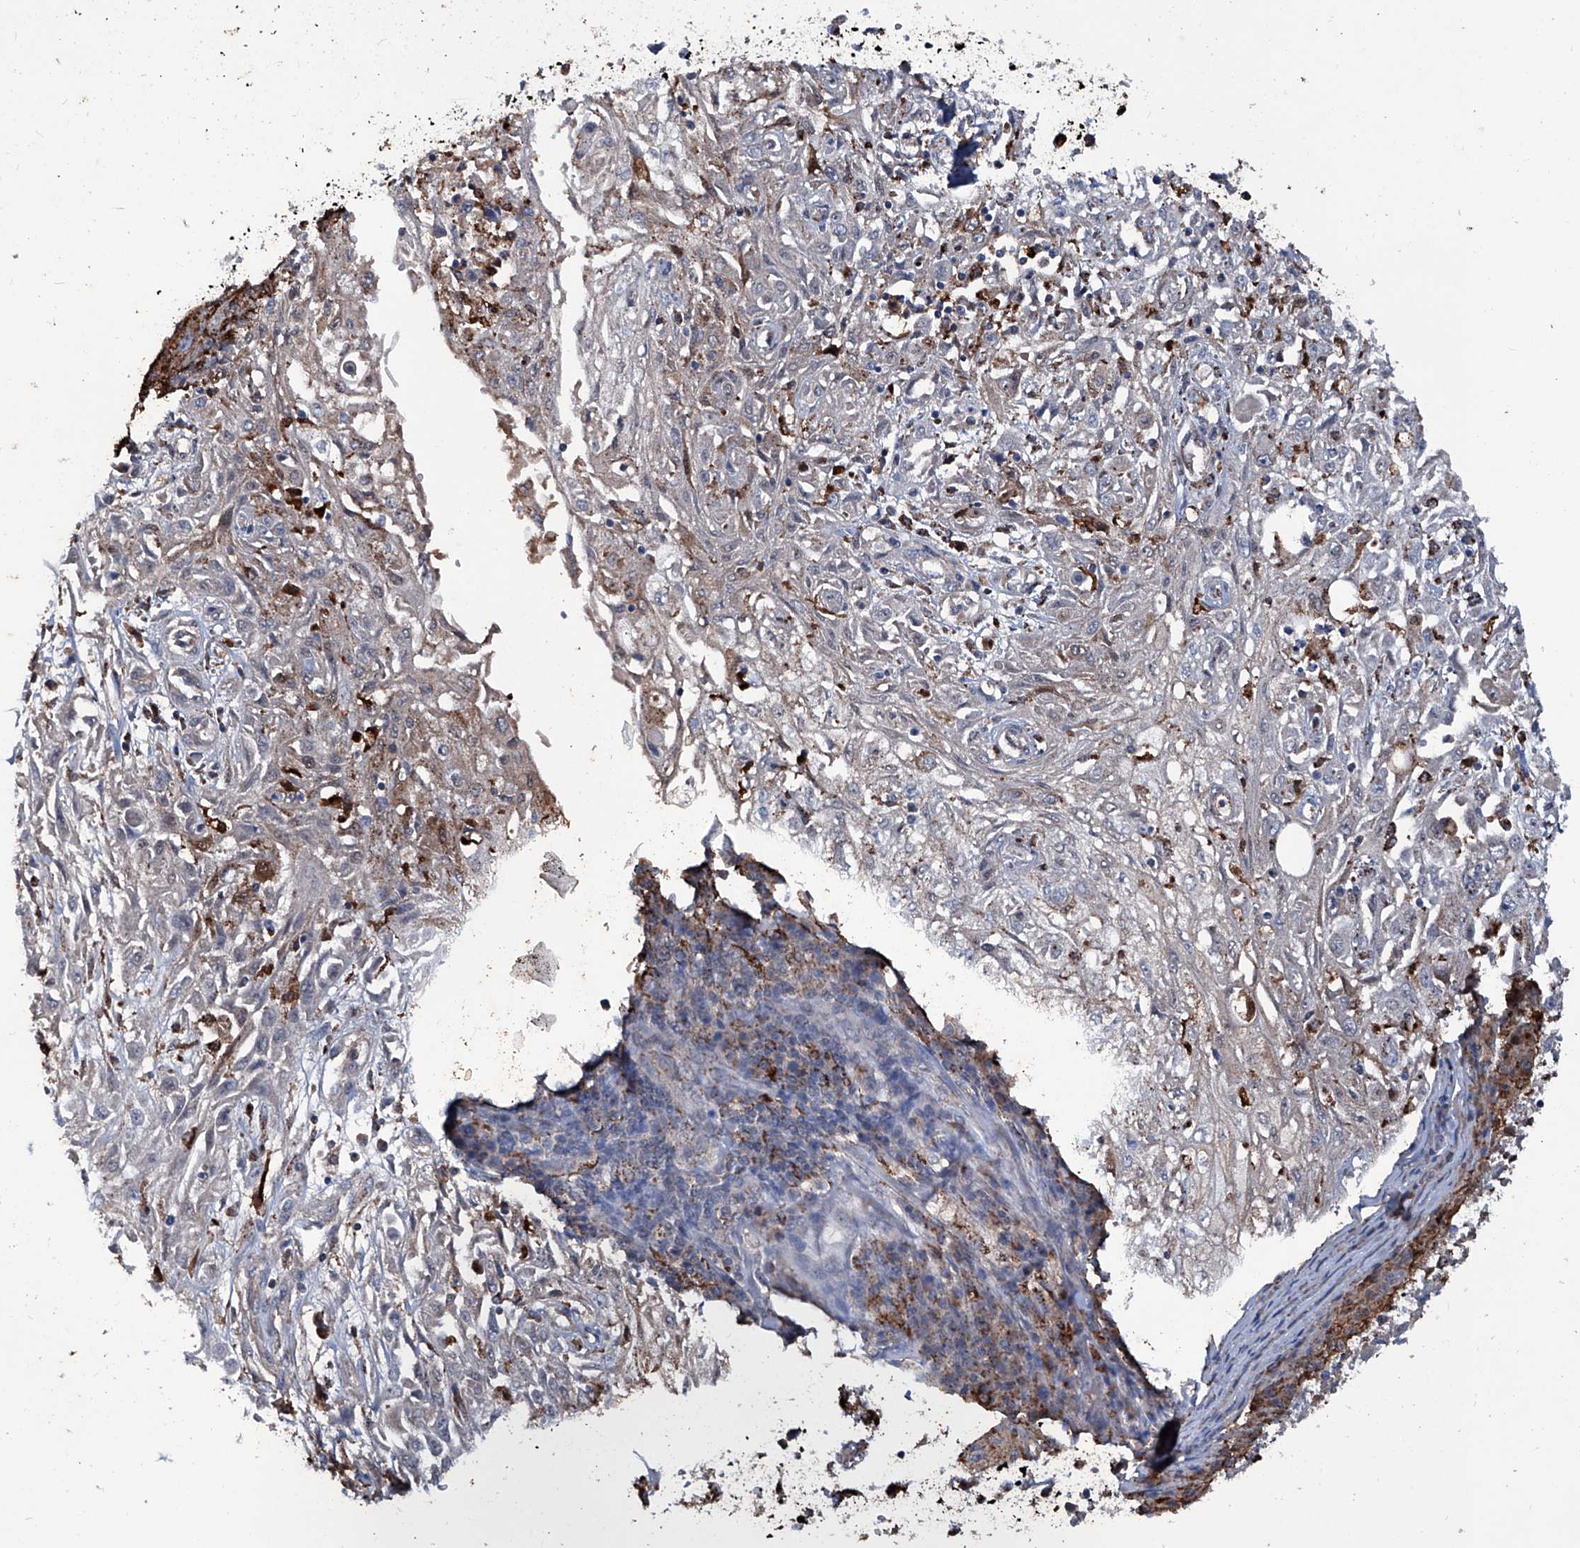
{"staining": {"intensity": "weak", "quantity": "25%-75%", "location": "cytoplasmic/membranous"}, "tissue": "skin cancer", "cell_type": "Tumor cells", "image_type": "cancer", "snomed": [{"axis": "morphology", "description": "Squamous cell carcinoma, NOS"}, {"axis": "morphology", "description": "Squamous cell carcinoma, metastatic, NOS"}, {"axis": "topography", "description": "Skin"}, {"axis": "topography", "description": "Lymph node"}], "caption": "Metastatic squamous cell carcinoma (skin) stained with a protein marker shows weak staining in tumor cells.", "gene": "NHS", "patient": {"sex": "male", "age": 75}}